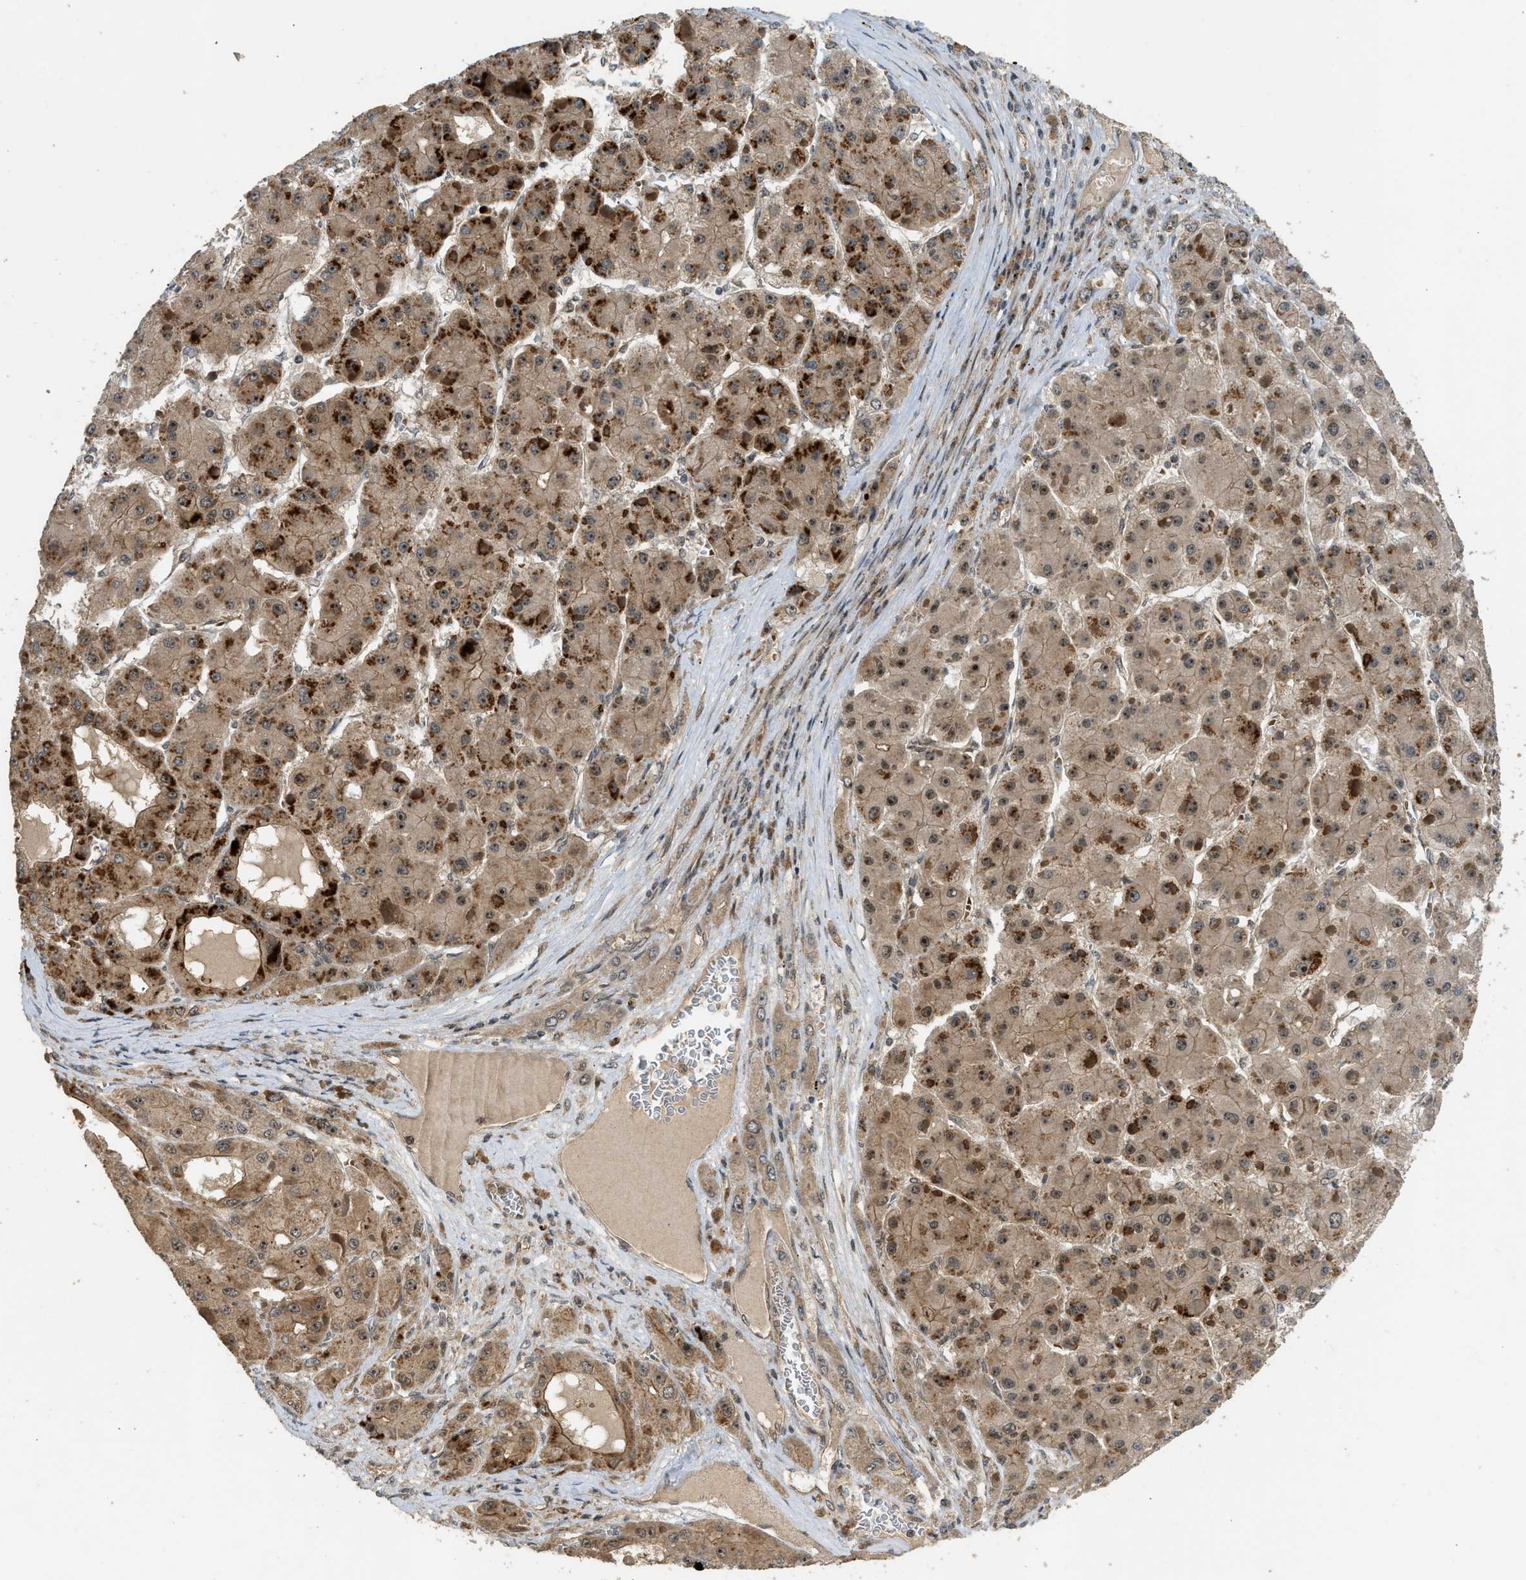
{"staining": {"intensity": "strong", "quantity": ">75%", "location": "cytoplasmic/membranous,nuclear"}, "tissue": "liver cancer", "cell_type": "Tumor cells", "image_type": "cancer", "snomed": [{"axis": "morphology", "description": "Carcinoma, Hepatocellular, NOS"}, {"axis": "topography", "description": "Liver"}], "caption": "IHC histopathology image of neoplastic tissue: hepatocellular carcinoma (liver) stained using immunohistochemistry reveals high levels of strong protein expression localized specifically in the cytoplasmic/membranous and nuclear of tumor cells, appearing as a cytoplasmic/membranous and nuclear brown color.", "gene": "GET1", "patient": {"sex": "female", "age": 73}}